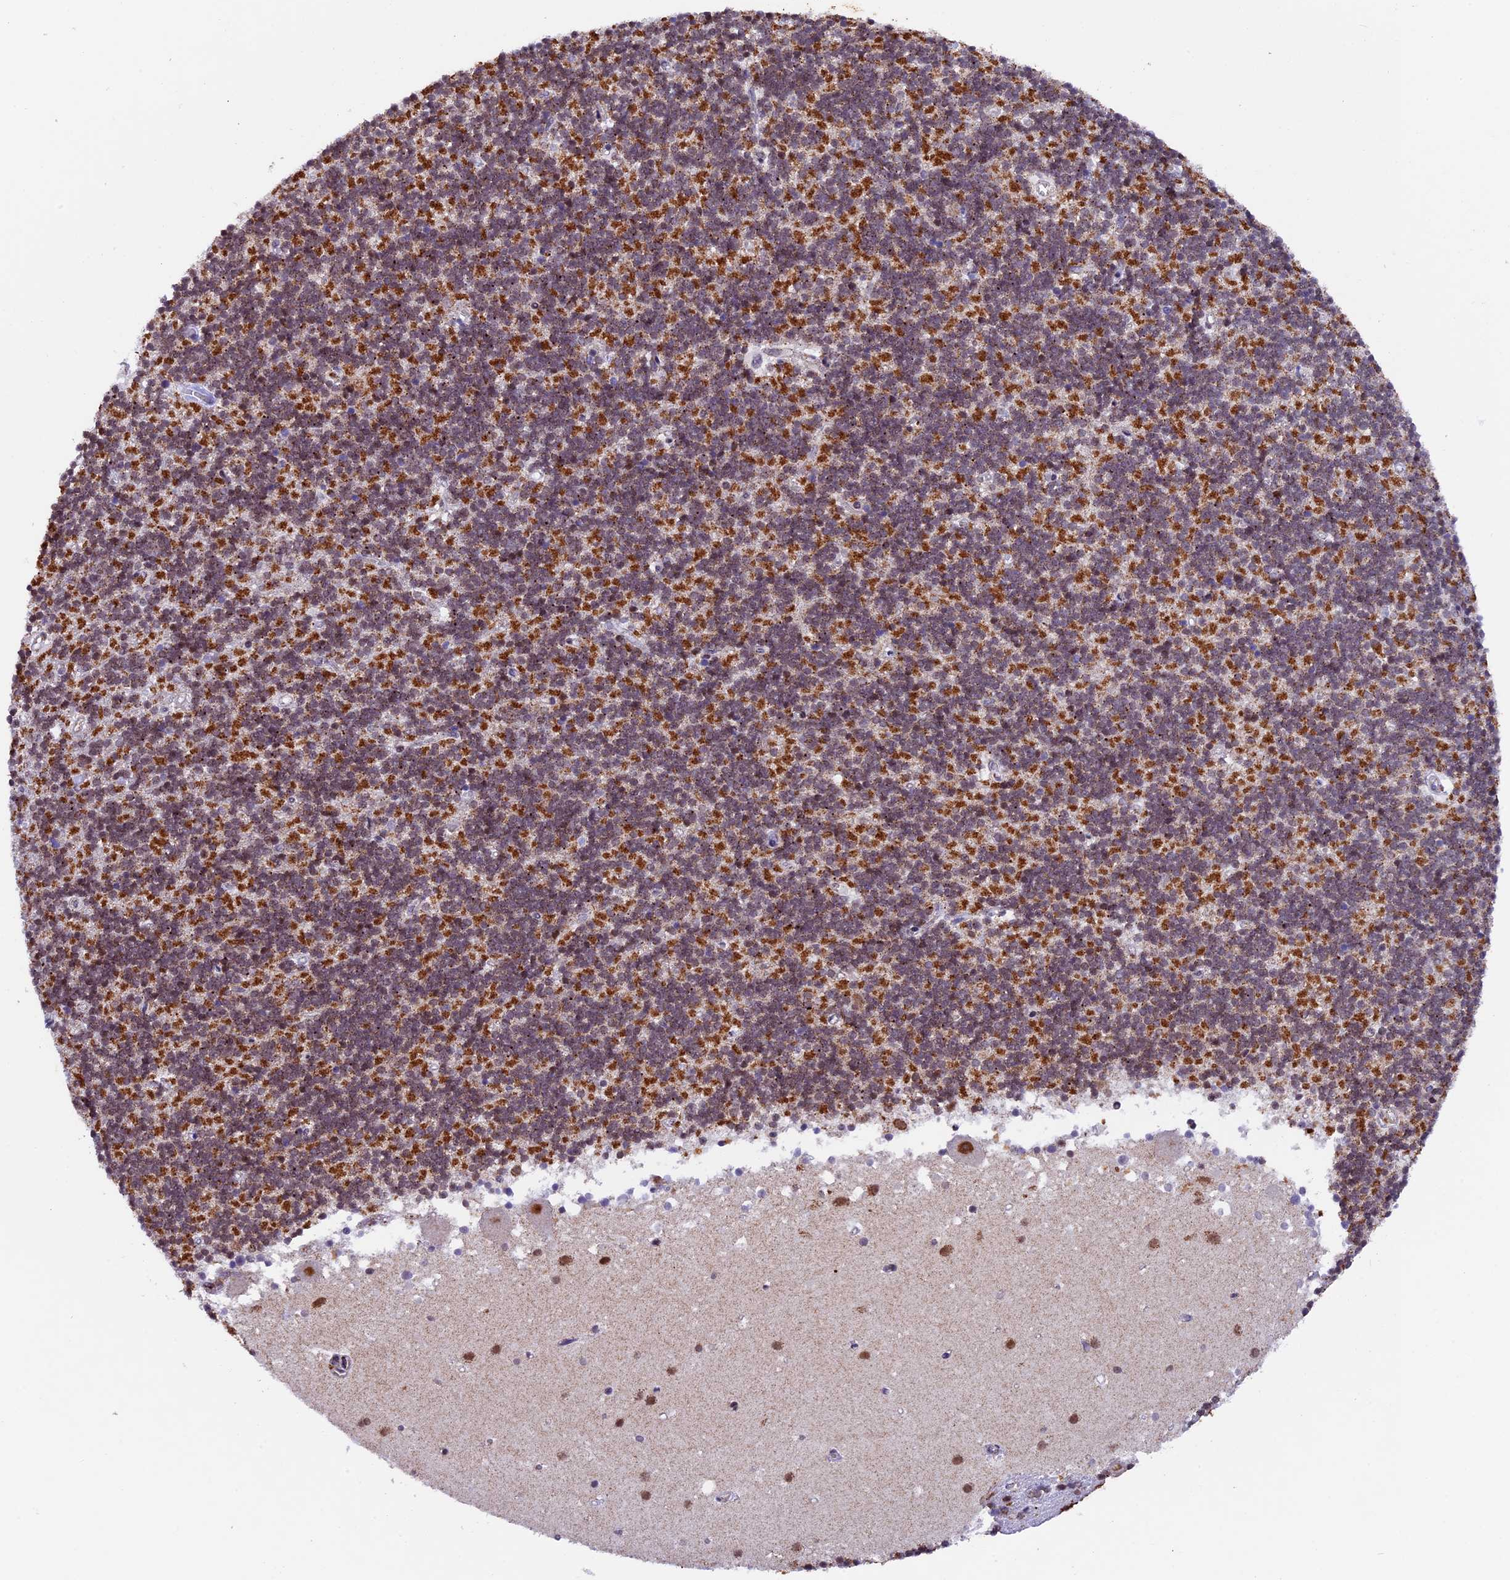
{"staining": {"intensity": "moderate", "quantity": ">75%", "location": "cytoplasmic/membranous"}, "tissue": "cerebellum", "cell_type": "Cells in granular layer", "image_type": "normal", "snomed": [{"axis": "morphology", "description": "Normal tissue, NOS"}, {"axis": "topography", "description": "Cerebellum"}], "caption": "Protein expression analysis of benign human cerebellum reveals moderate cytoplasmic/membranous staining in approximately >75% of cells in granular layer. The staining was performed using DAB to visualize the protein expression in brown, while the nuclei were stained in blue with hematoxylin (Magnification: 20x).", "gene": "TFAM", "patient": {"sex": "male", "age": 54}}